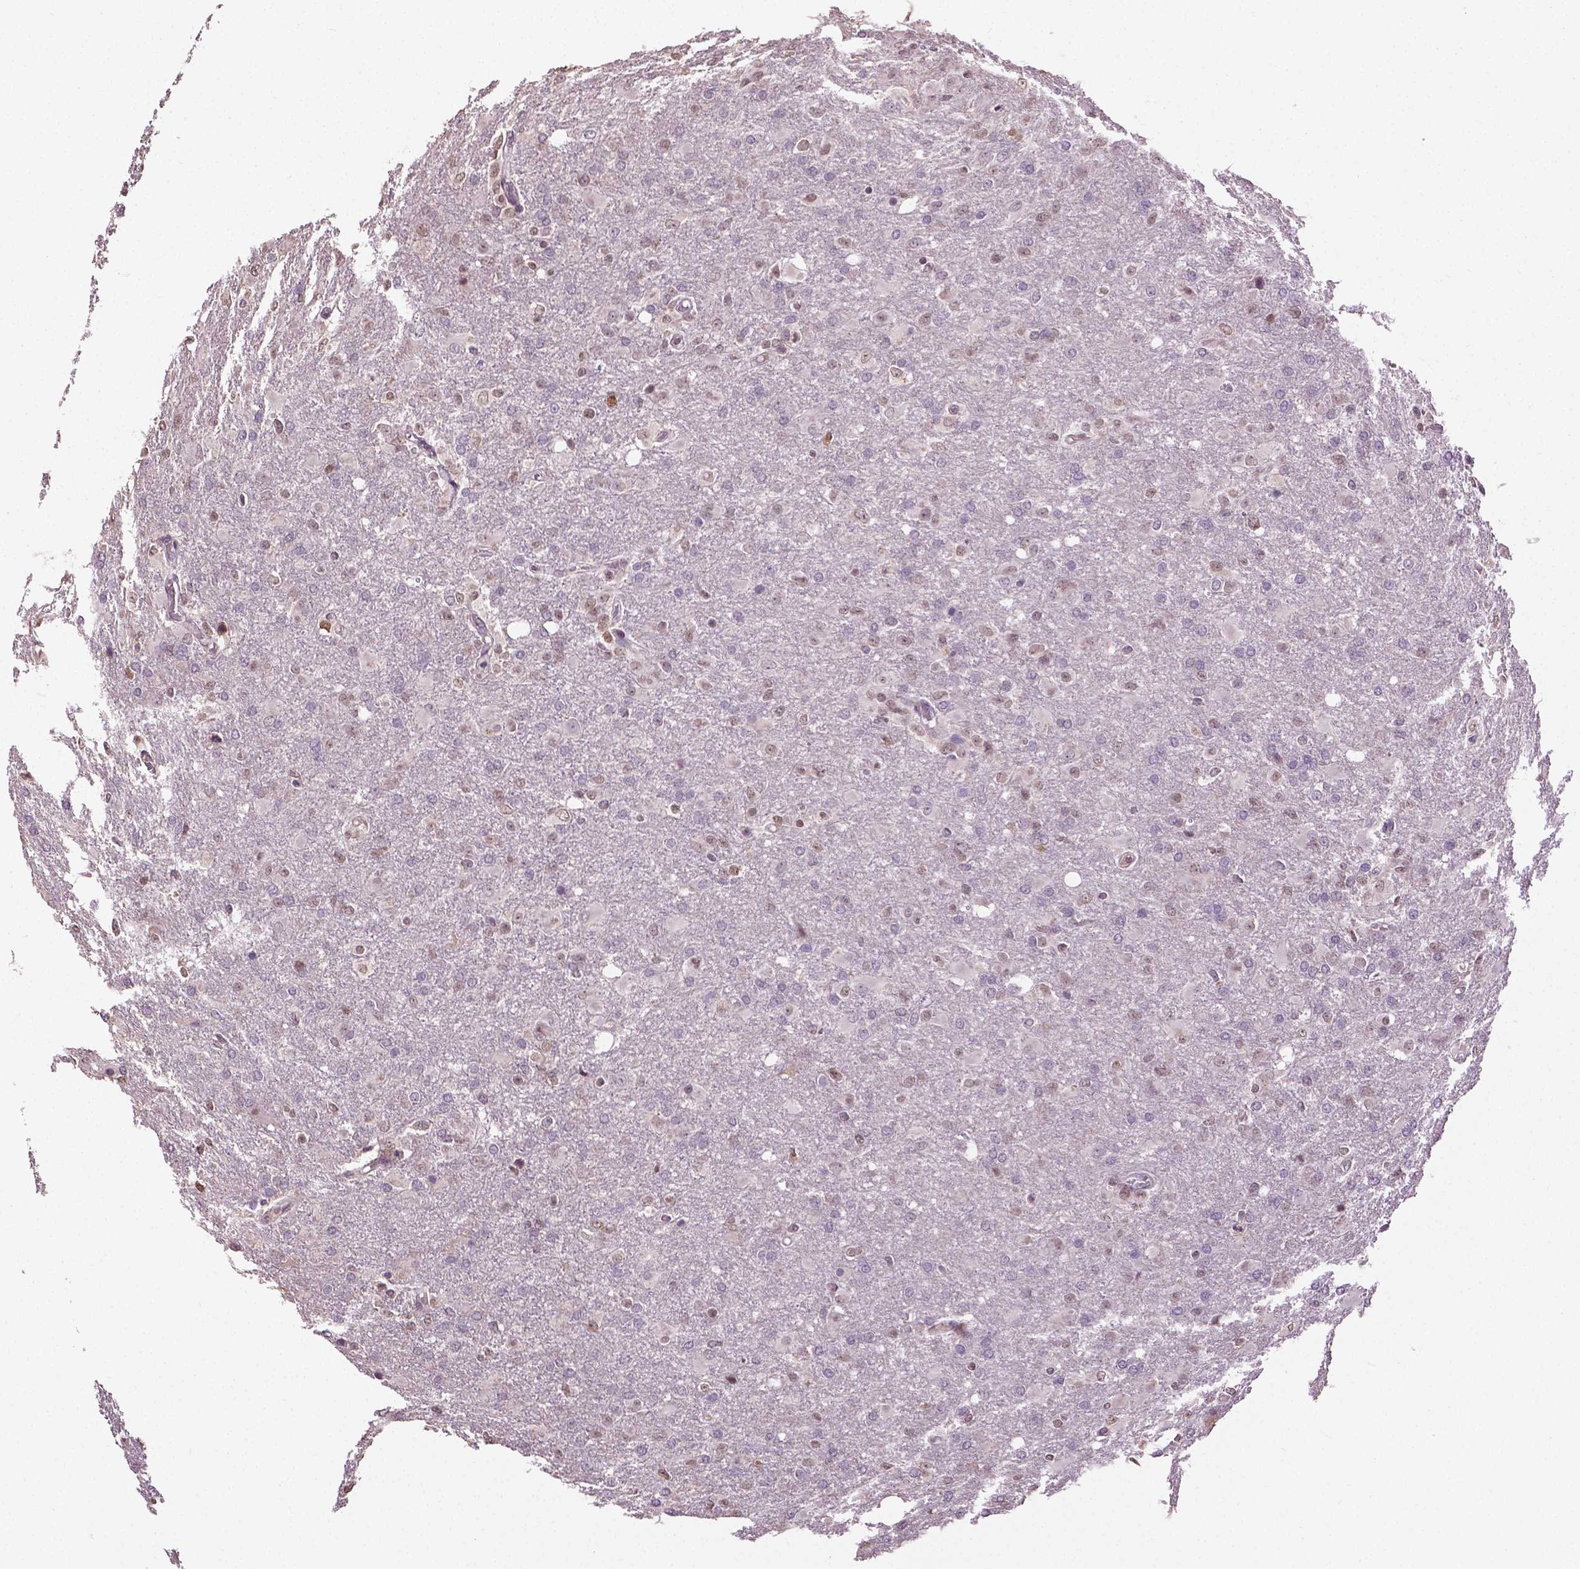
{"staining": {"intensity": "weak", "quantity": "25%-75%", "location": "nuclear"}, "tissue": "glioma", "cell_type": "Tumor cells", "image_type": "cancer", "snomed": [{"axis": "morphology", "description": "Glioma, malignant, High grade"}, {"axis": "topography", "description": "Brain"}], "caption": "IHC histopathology image of glioma stained for a protein (brown), which reveals low levels of weak nuclear expression in approximately 25%-75% of tumor cells.", "gene": "DLX5", "patient": {"sex": "male", "age": 68}}